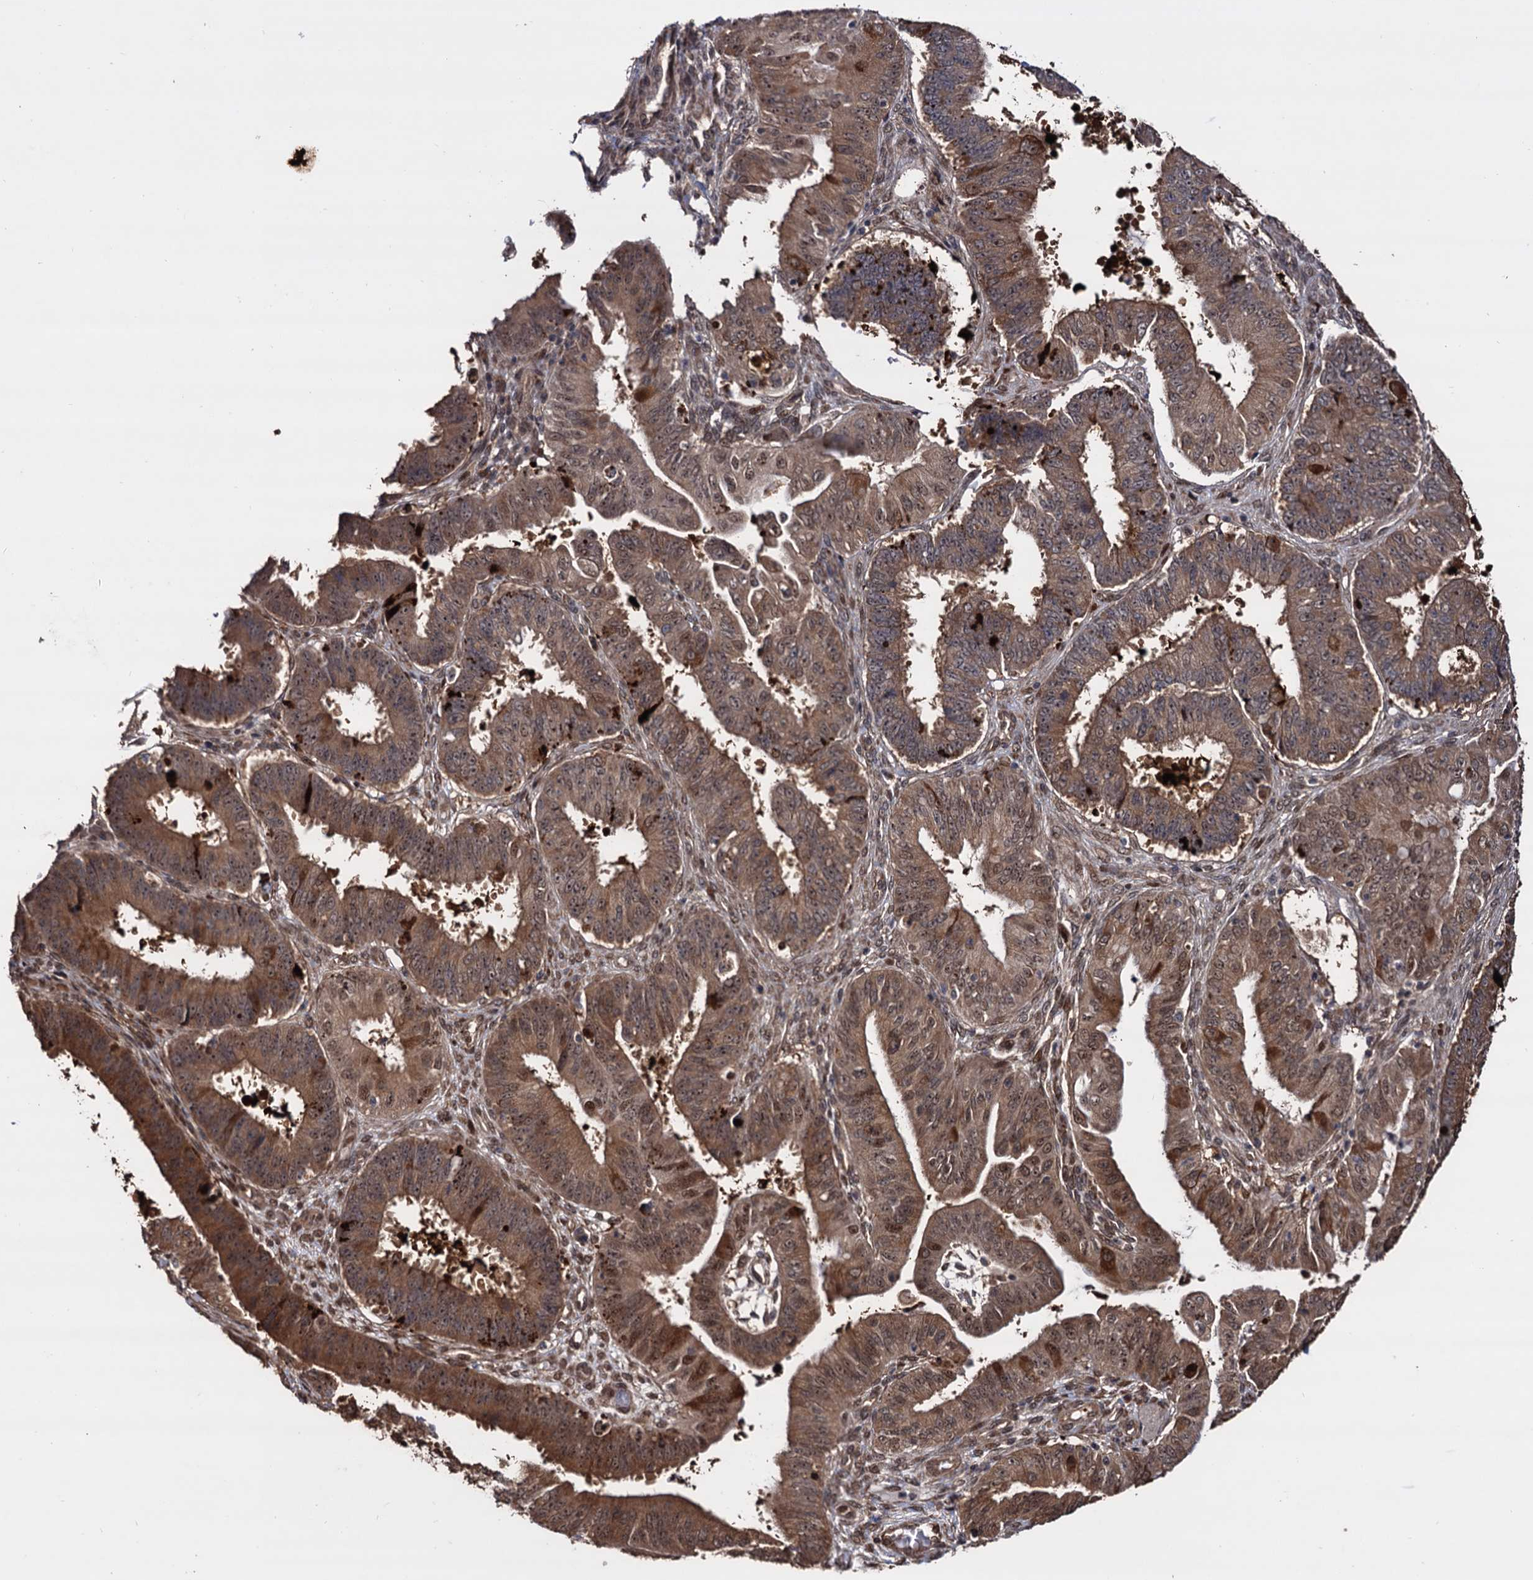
{"staining": {"intensity": "moderate", "quantity": ">75%", "location": "cytoplasmic/membranous,nuclear"}, "tissue": "ovarian cancer", "cell_type": "Tumor cells", "image_type": "cancer", "snomed": [{"axis": "morphology", "description": "Carcinoma, endometroid"}, {"axis": "topography", "description": "Appendix"}, {"axis": "topography", "description": "Ovary"}], "caption": "A high-resolution image shows immunohistochemistry (IHC) staining of ovarian cancer (endometroid carcinoma), which exhibits moderate cytoplasmic/membranous and nuclear positivity in about >75% of tumor cells.", "gene": "PIGB", "patient": {"sex": "female", "age": 42}}